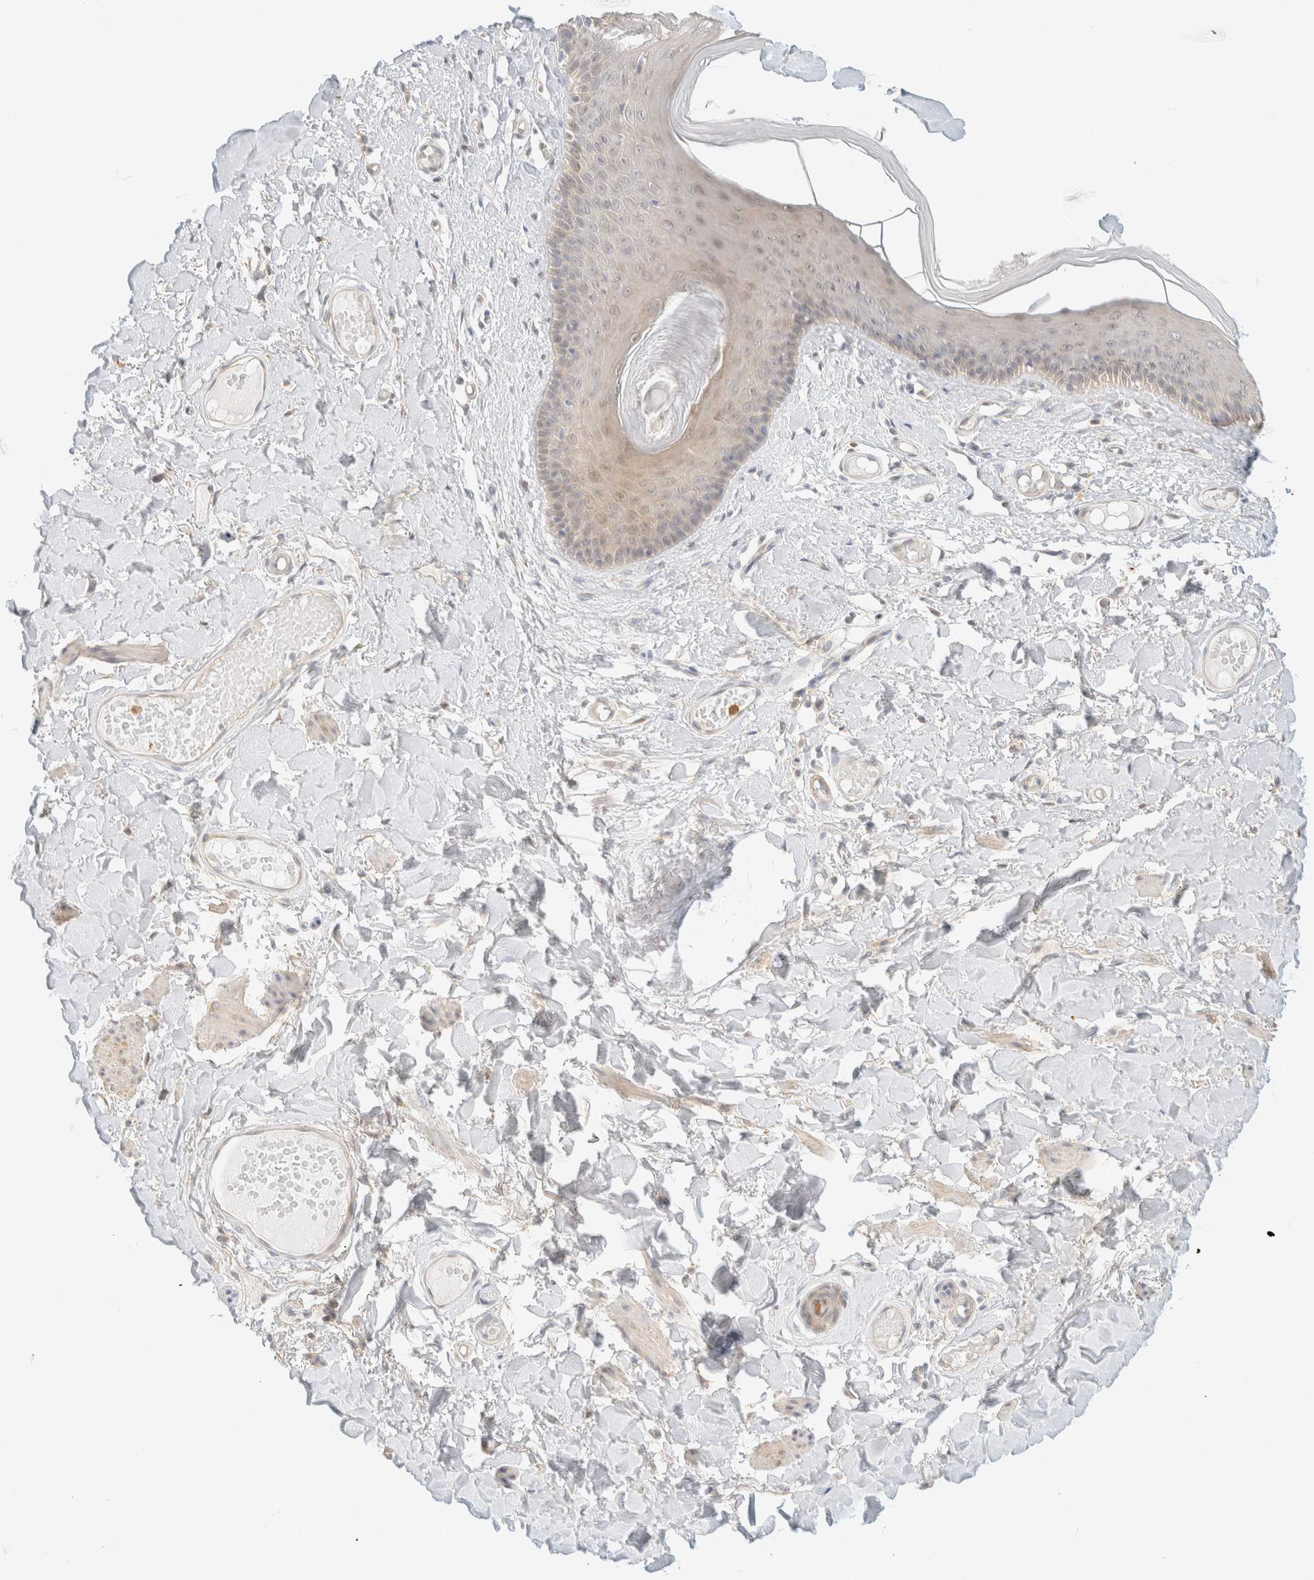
{"staining": {"intensity": "weak", "quantity": "25%-75%", "location": "cytoplasmic/membranous"}, "tissue": "skin", "cell_type": "Epidermal cells", "image_type": "normal", "snomed": [{"axis": "morphology", "description": "Normal tissue, NOS"}, {"axis": "topography", "description": "Vulva"}], "caption": "An image of human skin stained for a protein exhibits weak cytoplasmic/membranous brown staining in epidermal cells.", "gene": "GPI", "patient": {"sex": "female", "age": 73}}